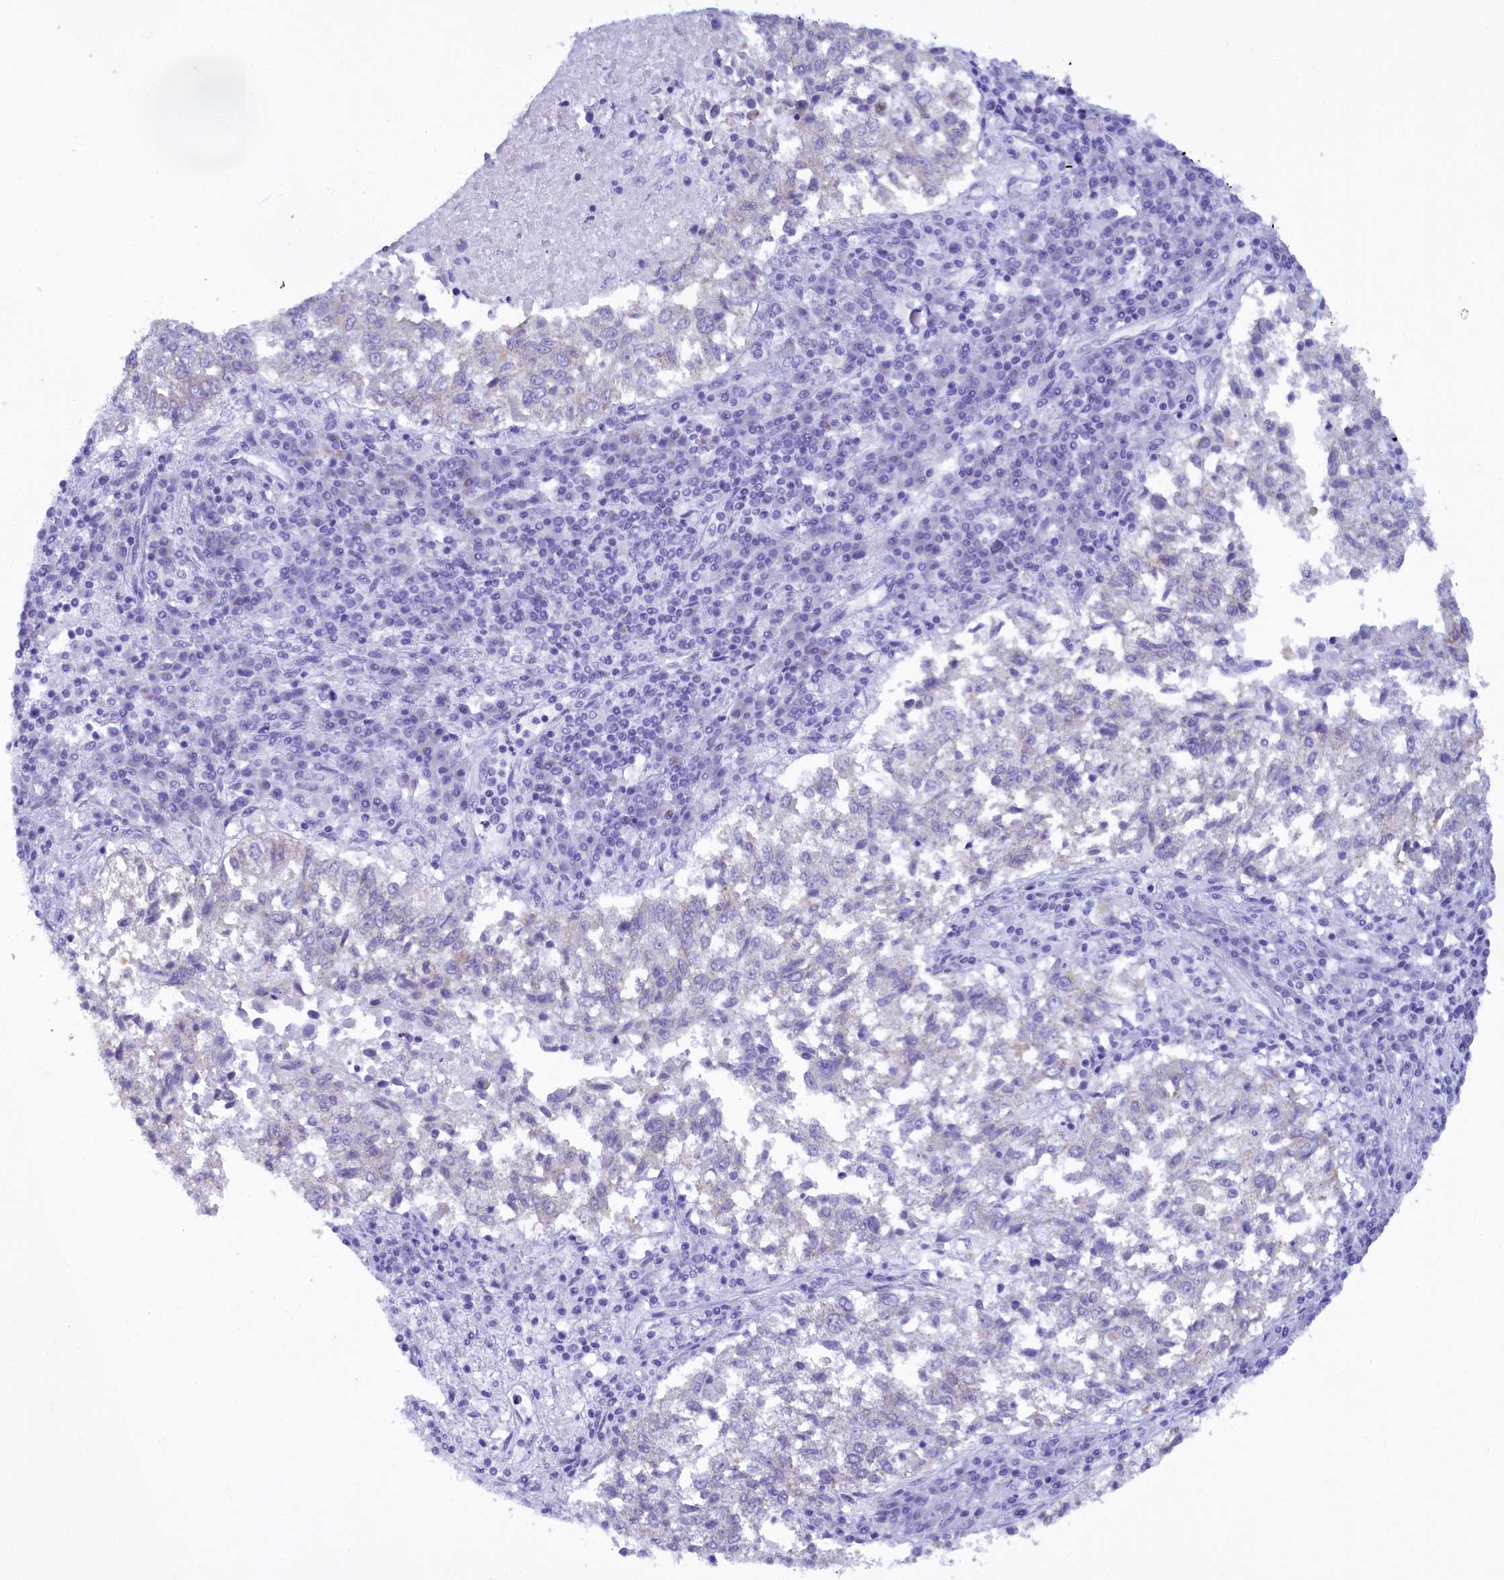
{"staining": {"intensity": "negative", "quantity": "none", "location": "none"}, "tissue": "lung cancer", "cell_type": "Tumor cells", "image_type": "cancer", "snomed": [{"axis": "morphology", "description": "Squamous cell carcinoma, NOS"}, {"axis": "topography", "description": "Lung"}], "caption": "The micrograph shows no staining of tumor cells in lung cancer (squamous cell carcinoma).", "gene": "SKA3", "patient": {"sex": "male", "age": 73}}